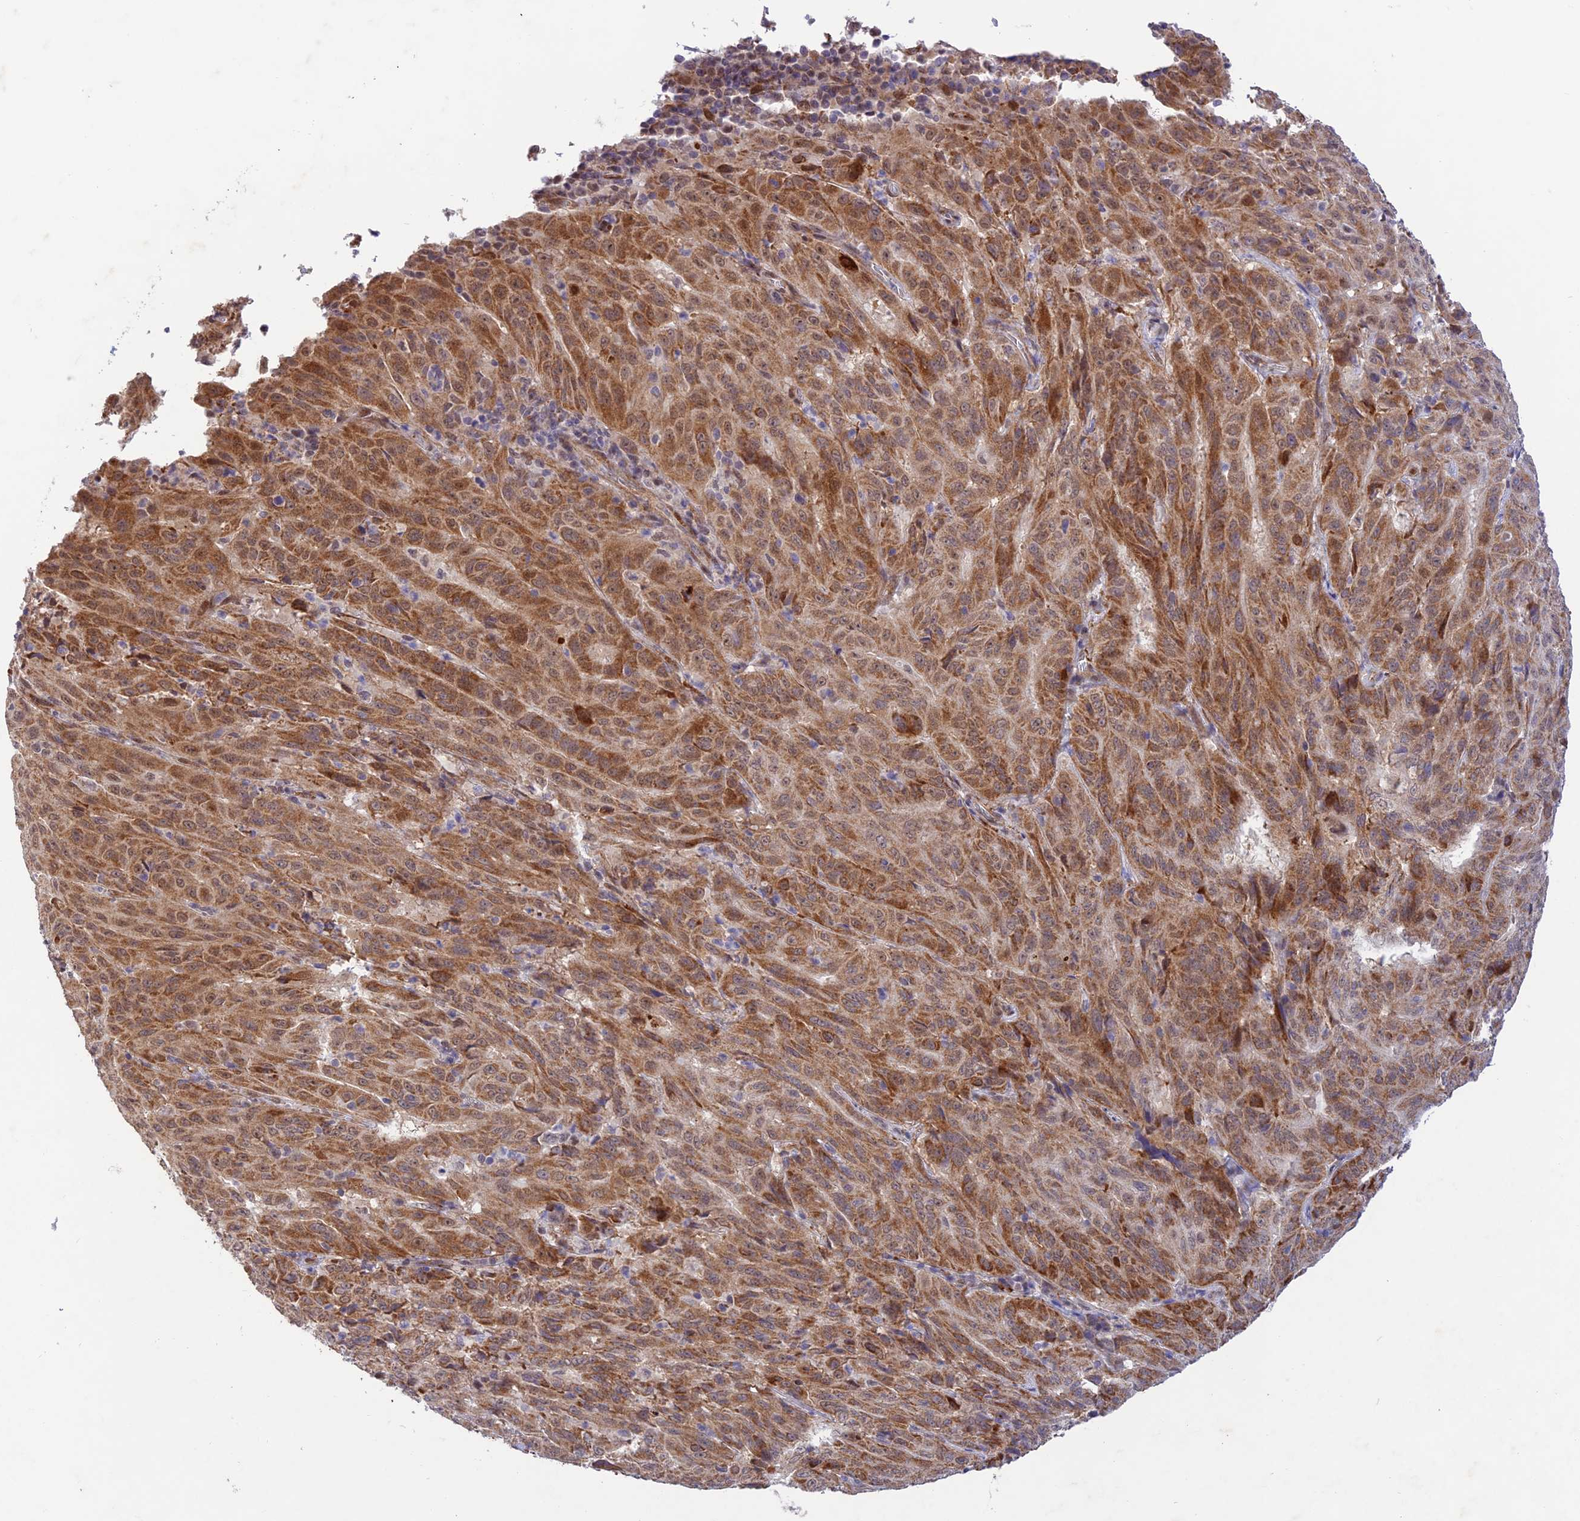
{"staining": {"intensity": "moderate", "quantity": ">75%", "location": "cytoplasmic/membranous"}, "tissue": "pancreatic cancer", "cell_type": "Tumor cells", "image_type": "cancer", "snomed": [{"axis": "morphology", "description": "Adenocarcinoma, NOS"}, {"axis": "topography", "description": "Pancreas"}], "caption": "An image of human pancreatic adenocarcinoma stained for a protein demonstrates moderate cytoplasmic/membranous brown staining in tumor cells.", "gene": "WDR55", "patient": {"sex": "male", "age": 63}}